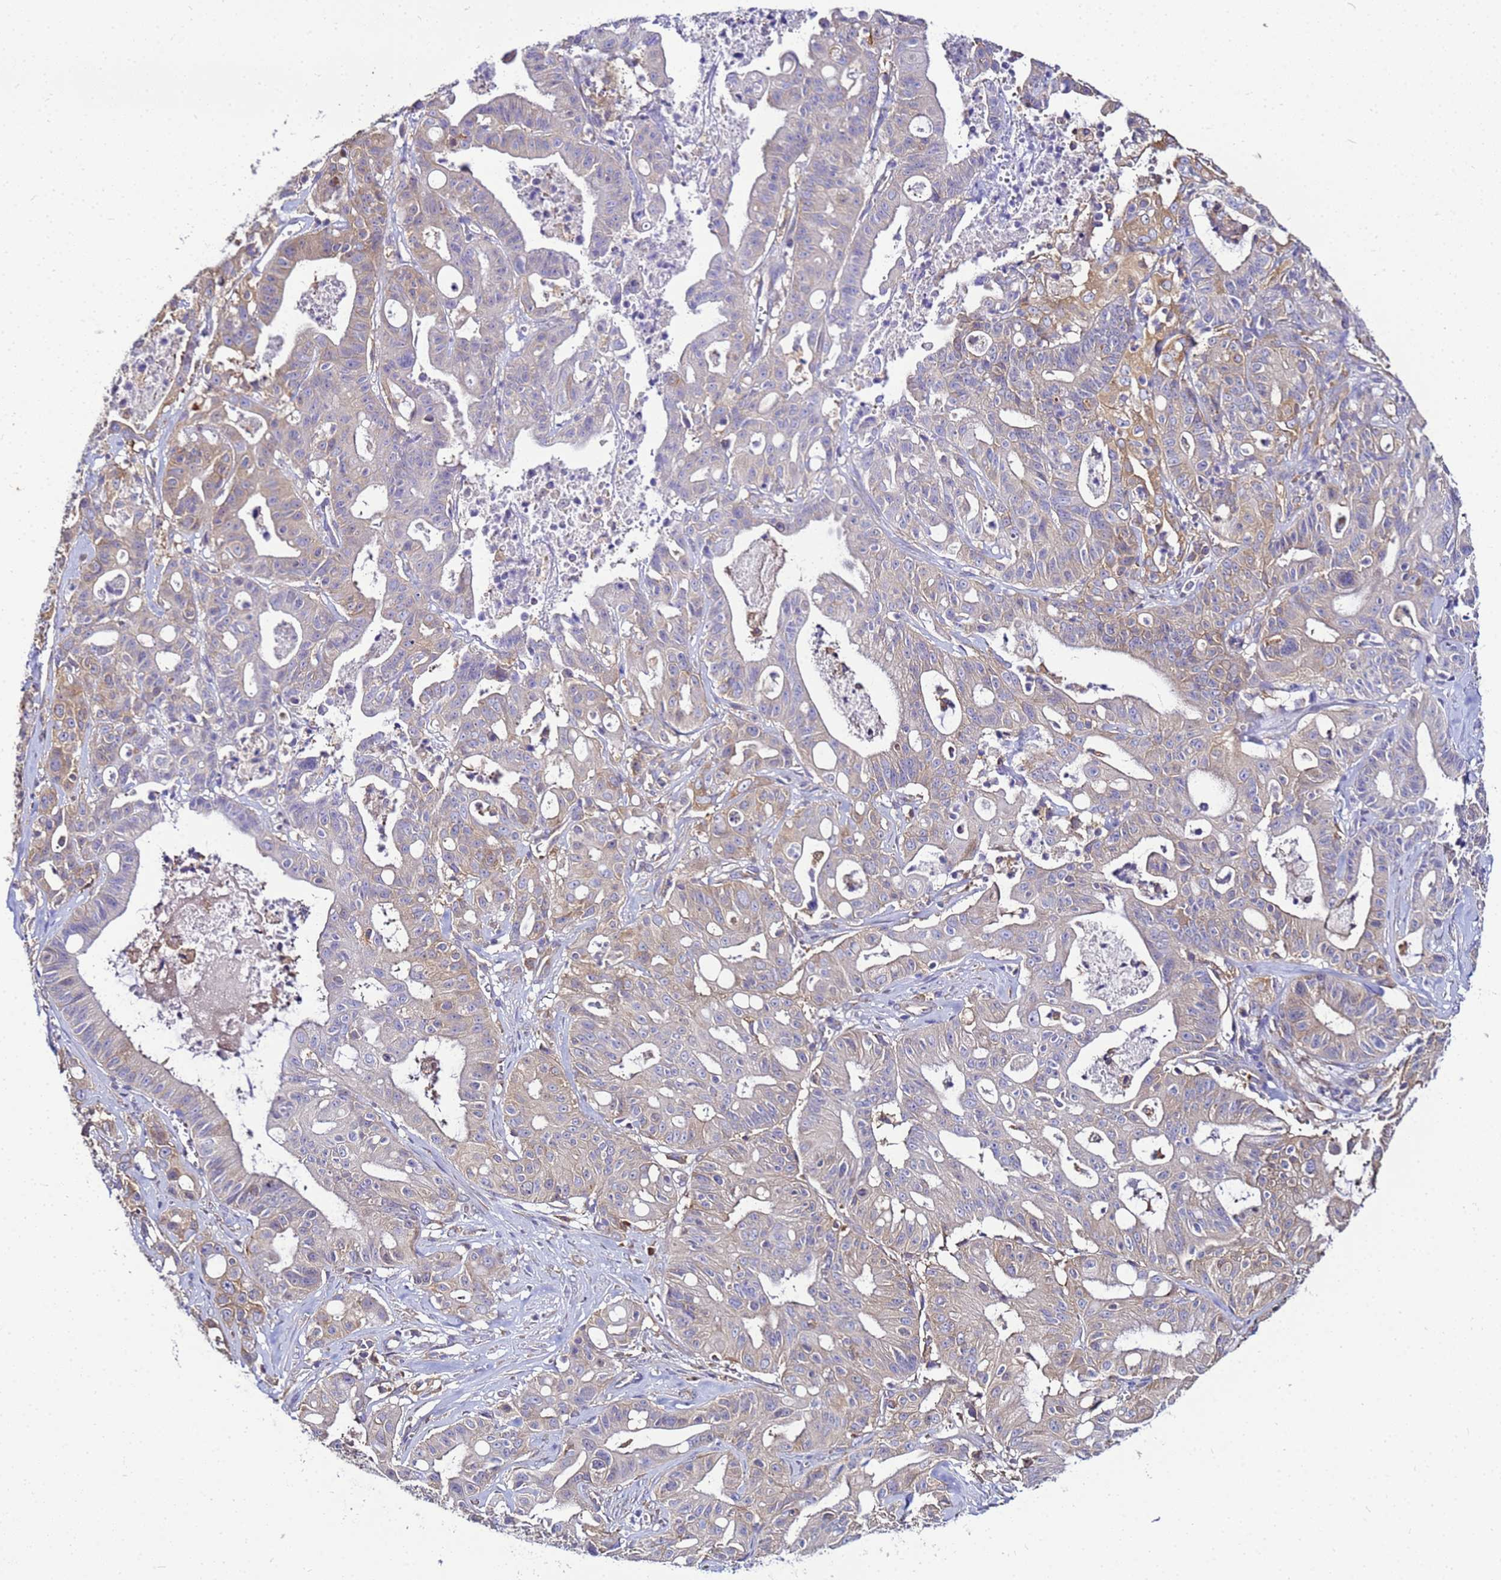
{"staining": {"intensity": "negative", "quantity": "none", "location": "none"}, "tissue": "ovarian cancer", "cell_type": "Tumor cells", "image_type": "cancer", "snomed": [{"axis": "morphology", "description": "Cystadenocarcinoma, mucinous, NOS"}, {"axis": "topography", "description": "Ovary"}], "caption": "Image shows no protein positivity in tumor cells of ovarian mucinous cystadenocarcinoma tissue.", "gene": "NARS1", "patient": {"sex": "female", "age": 70}}